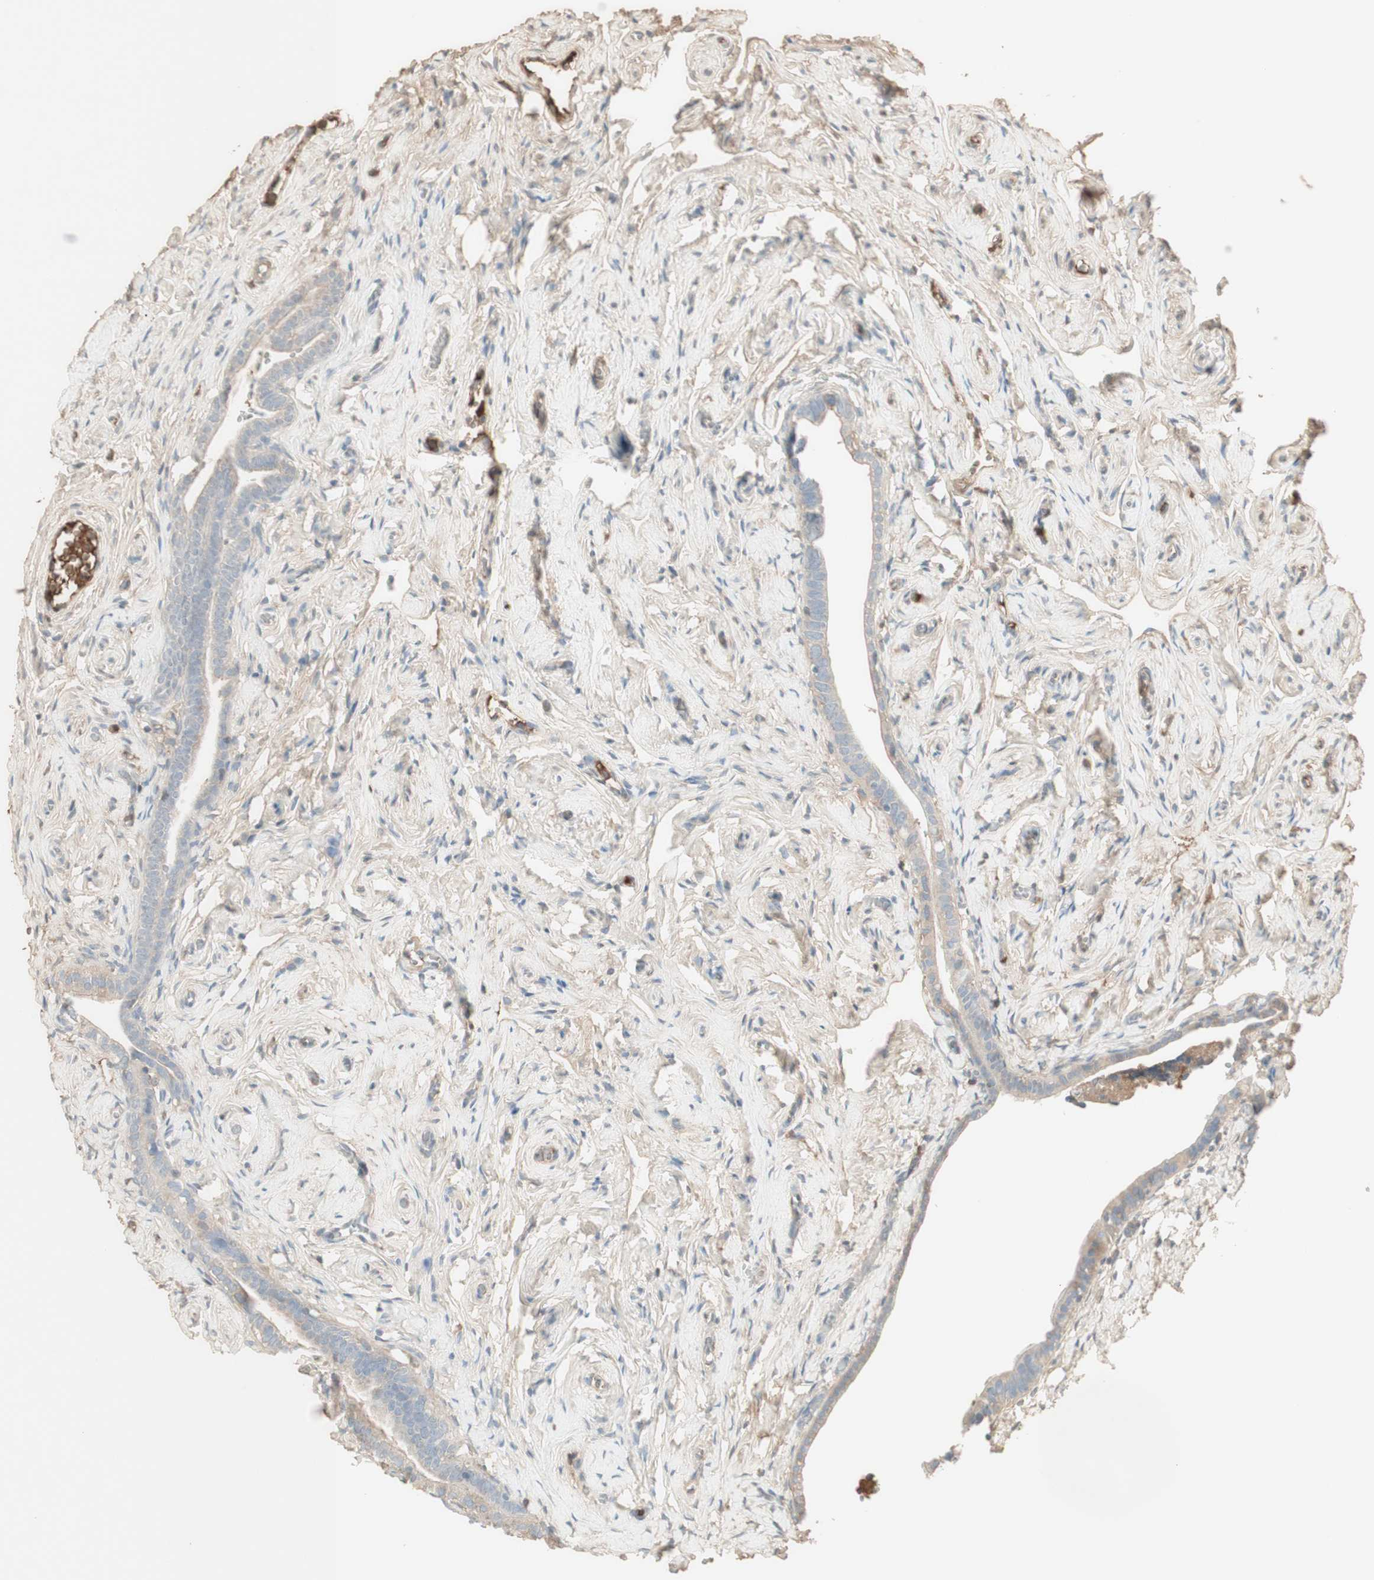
{"staining": {"intensity": "negative", "quantity": "none", "location": "none"}, "tissue": "fallopian tube", "cell_type": "Glandular cells", "image_type": "normal", "snomed": [{"axis": "morphology", "description": "Normal tissue, NOS"}, {"axis": "topography", "description": "Fallopian tube"}], "caption": "High magnification brightfield microscopy of normal fallopian tube stained with DAB (brown) and counterstained with hematoxylin (blue): glandular cells show no significant positivity.", "gene": "IFNG", "patient": {"sex": "female", "age": 71}}